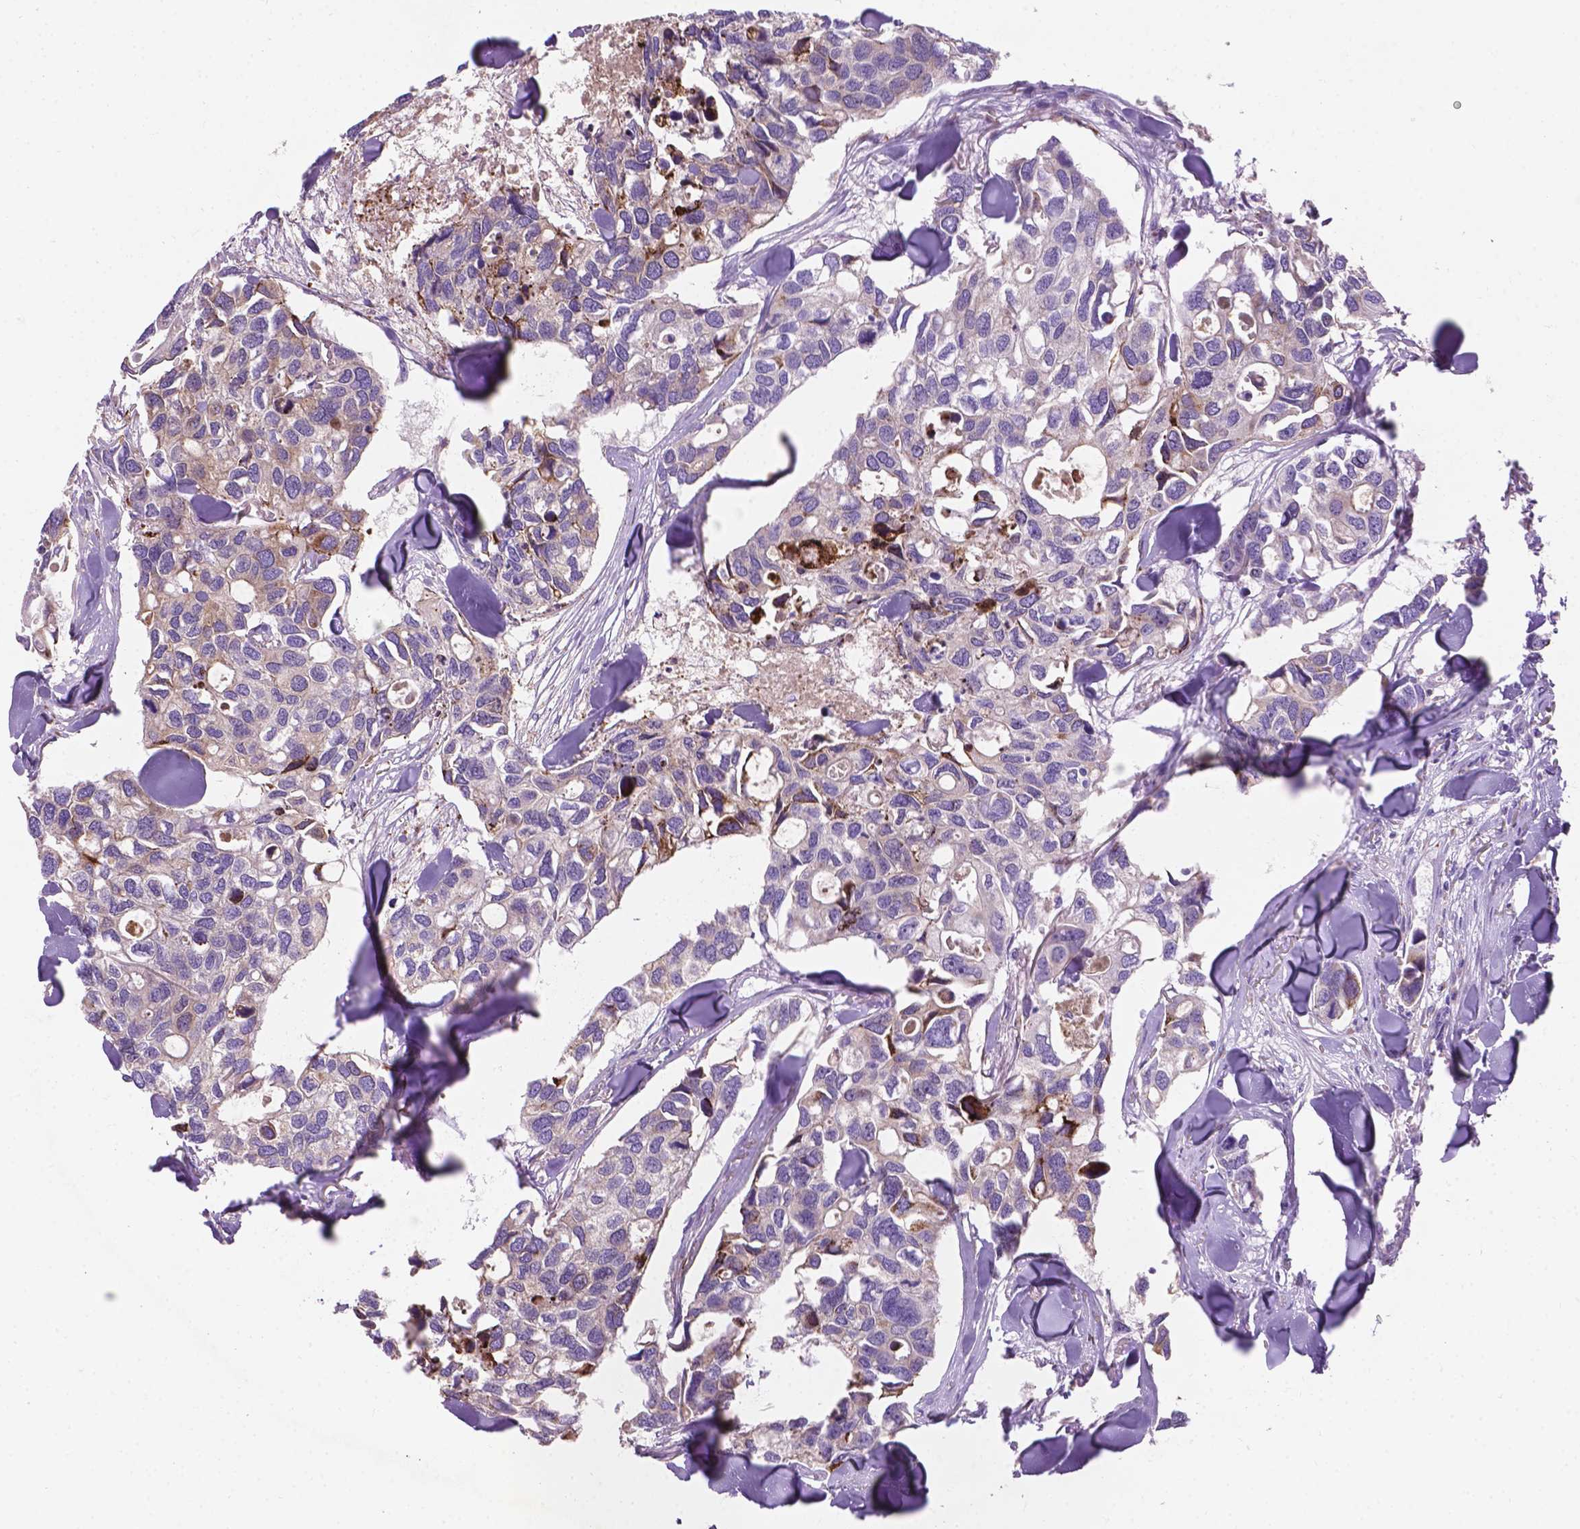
{"staining": {"intensity": "moderate", "quantity": "25%-75%", "location": "cytoplasmic/membranous"}, "tissue": "breast cancer", "cell_type": "Tumor cells", "image_type": "cancer", "snomed": [{"axis": "morphology", "description": "Duct carcinoma"}, {"axis": "topography", "description": "Breast"}], "caption": "Immunohistochemical staining of breast intraductal carcinoma displays medium levels of moderate cytoplasmic/membranous staining in approximately 25%-75% of tumor cells.", "gene": "NOXO1", "patient": {"sex": "female", "age": 83}}